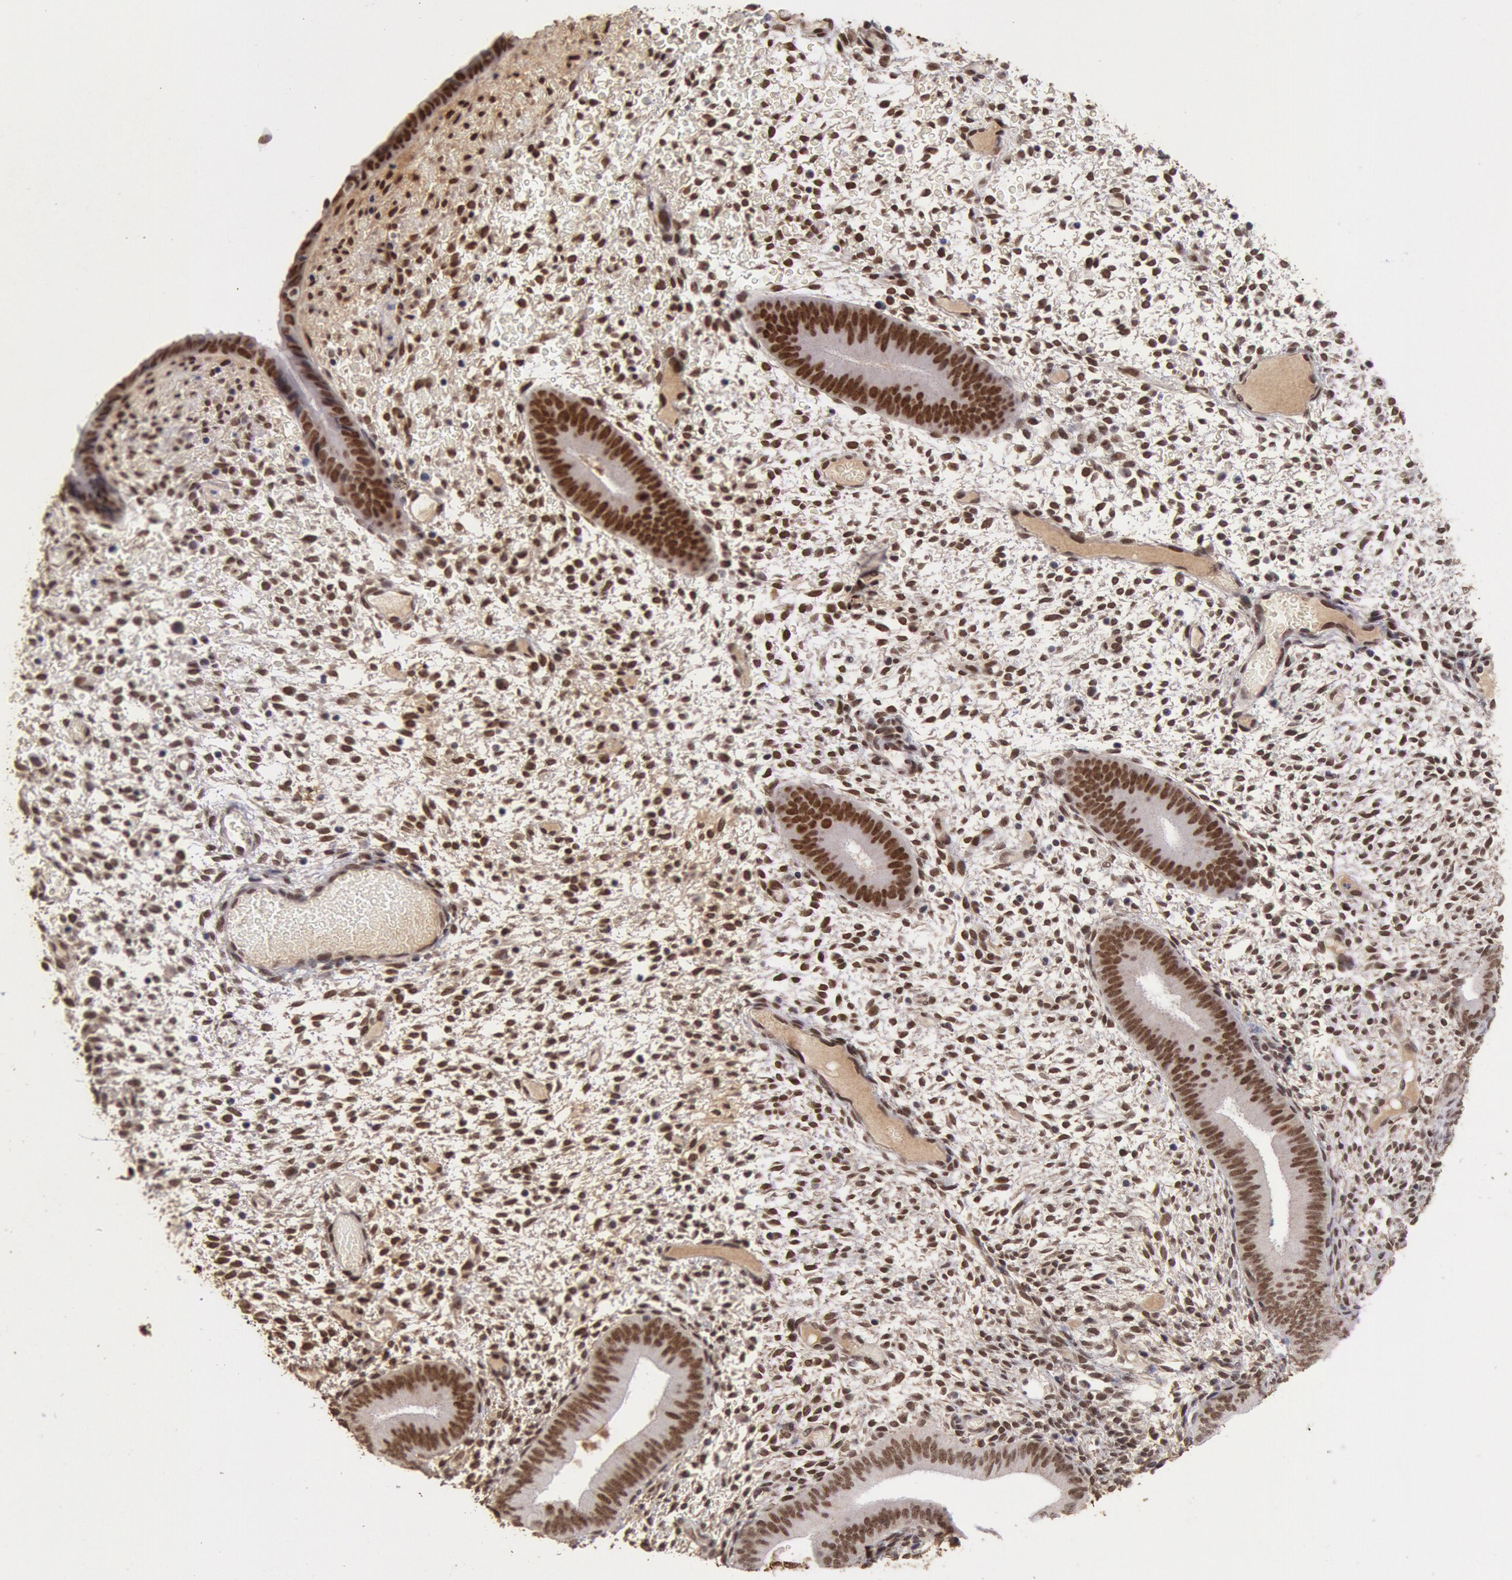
{"staining": {"intensity": "strong", "quantity": ">75%", "location": "nuclear"}, "tissue": "endometrium", "cell_type": "Cells in endometrial stroma", "image_type": "normal", "snomed": [{"axis": "morphology", "description": "Normal tissue, NOS"}, {"axis": "topography", "description": "Endometrium"}], "caption": "Protein staining displays strong nuclear positivity in about >75% of cells in endometrial stroma in benign endometrium.", "gene": "CDKN2B", "patient": {"sex": "female", "age": 42}}